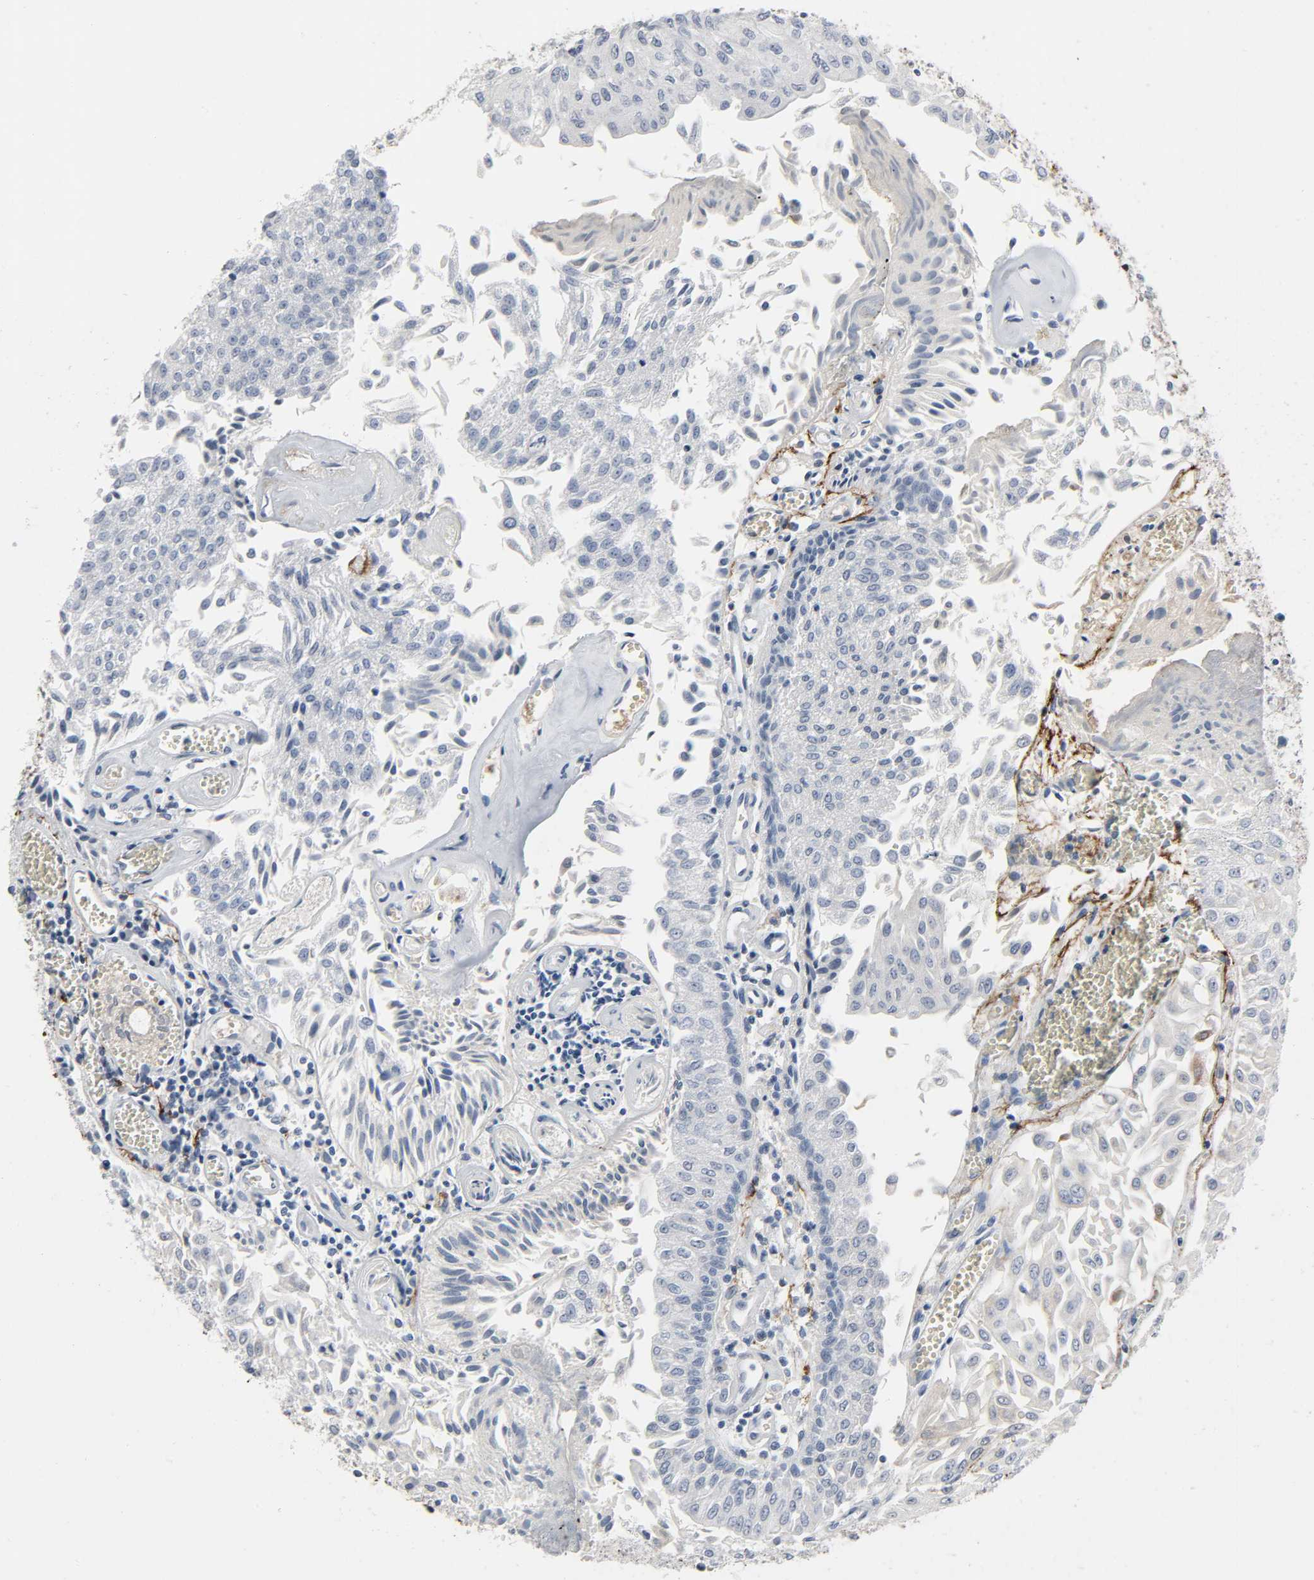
{"staining": {"intensity": "negative", "quantity": "none", "location": "none"}, "tissue": "urothelial cancer", "cell_type": "Tumor cells", "image_type": "cancer", "snomed": [{"axis": "morphology", "description": "Urothelial carcinoma, Low grade"}, {"axis": "topography", "description": "Urinary bladder"}], "caption": "Image shows no significant protein positivity in tumor cells of urothelial carcinoma (low-grade). (Immunohistochemistry, brightfield microscopy, high magnification).", "gene": "FBLN5", "patient": {"sex": "male", "age": 86}}